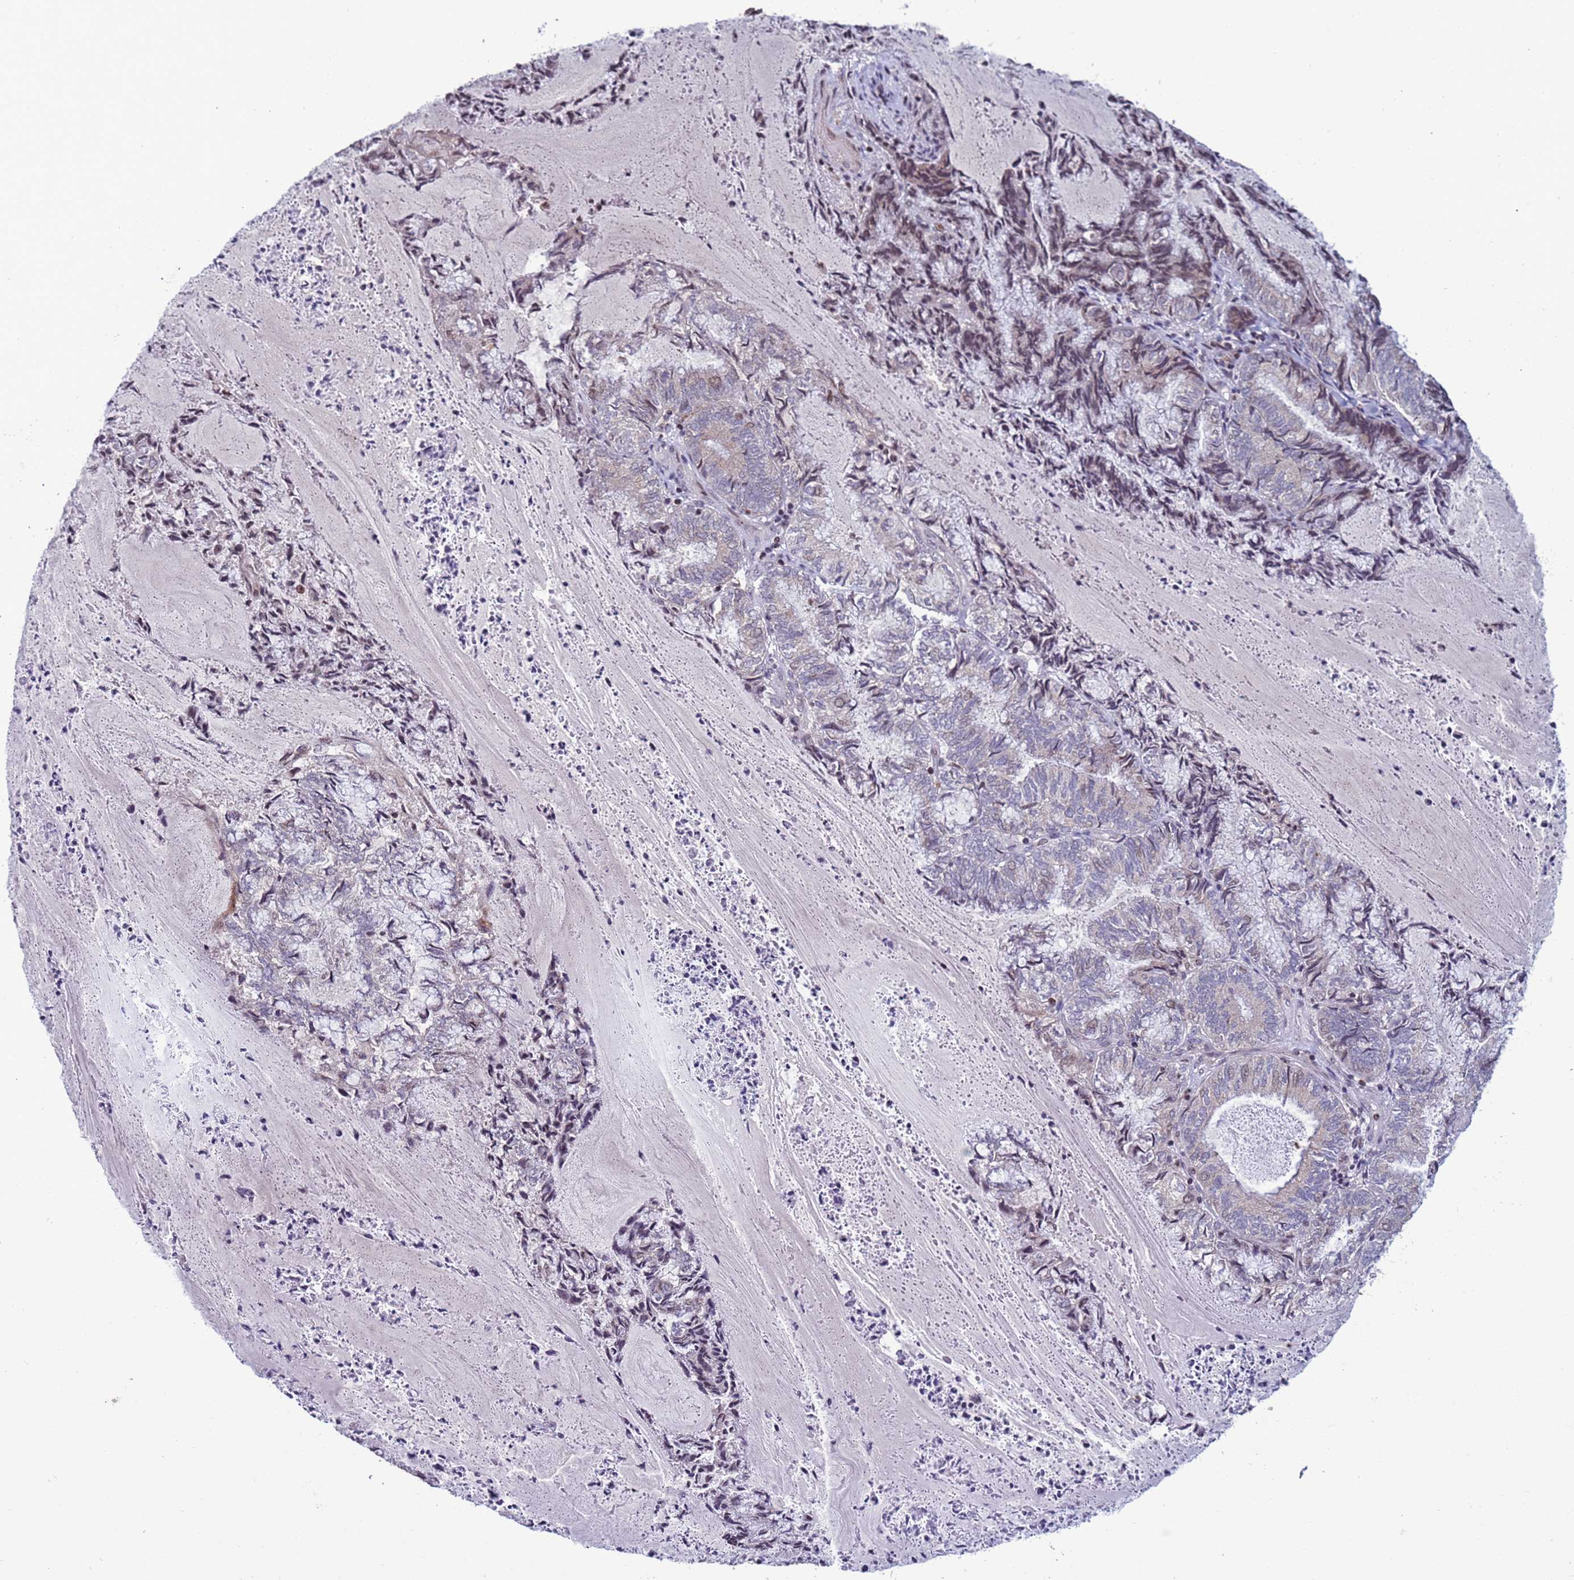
{"staining": {"intensity": "moderate", "quantity": "<25%", "location": "cytoplasmic/membranous,nuclear"}, "tissue": "endometrial cancer", "cell_type": "Tumor cells", "image_type": "cancer", "snomed": [{"axis": "morphology", "description": "Adenocarcinoma, NOS"}, {"axis": "topography", "description": "Endometrium"}], "caption": "Human endometrial cancer stained with a brown dye displays moderate cytoplasmic/membranous and nuclear positive staining in about <25% of tumor cells.", "gene": "HGH1", "patient": {"sex": "female", "age": 80}}